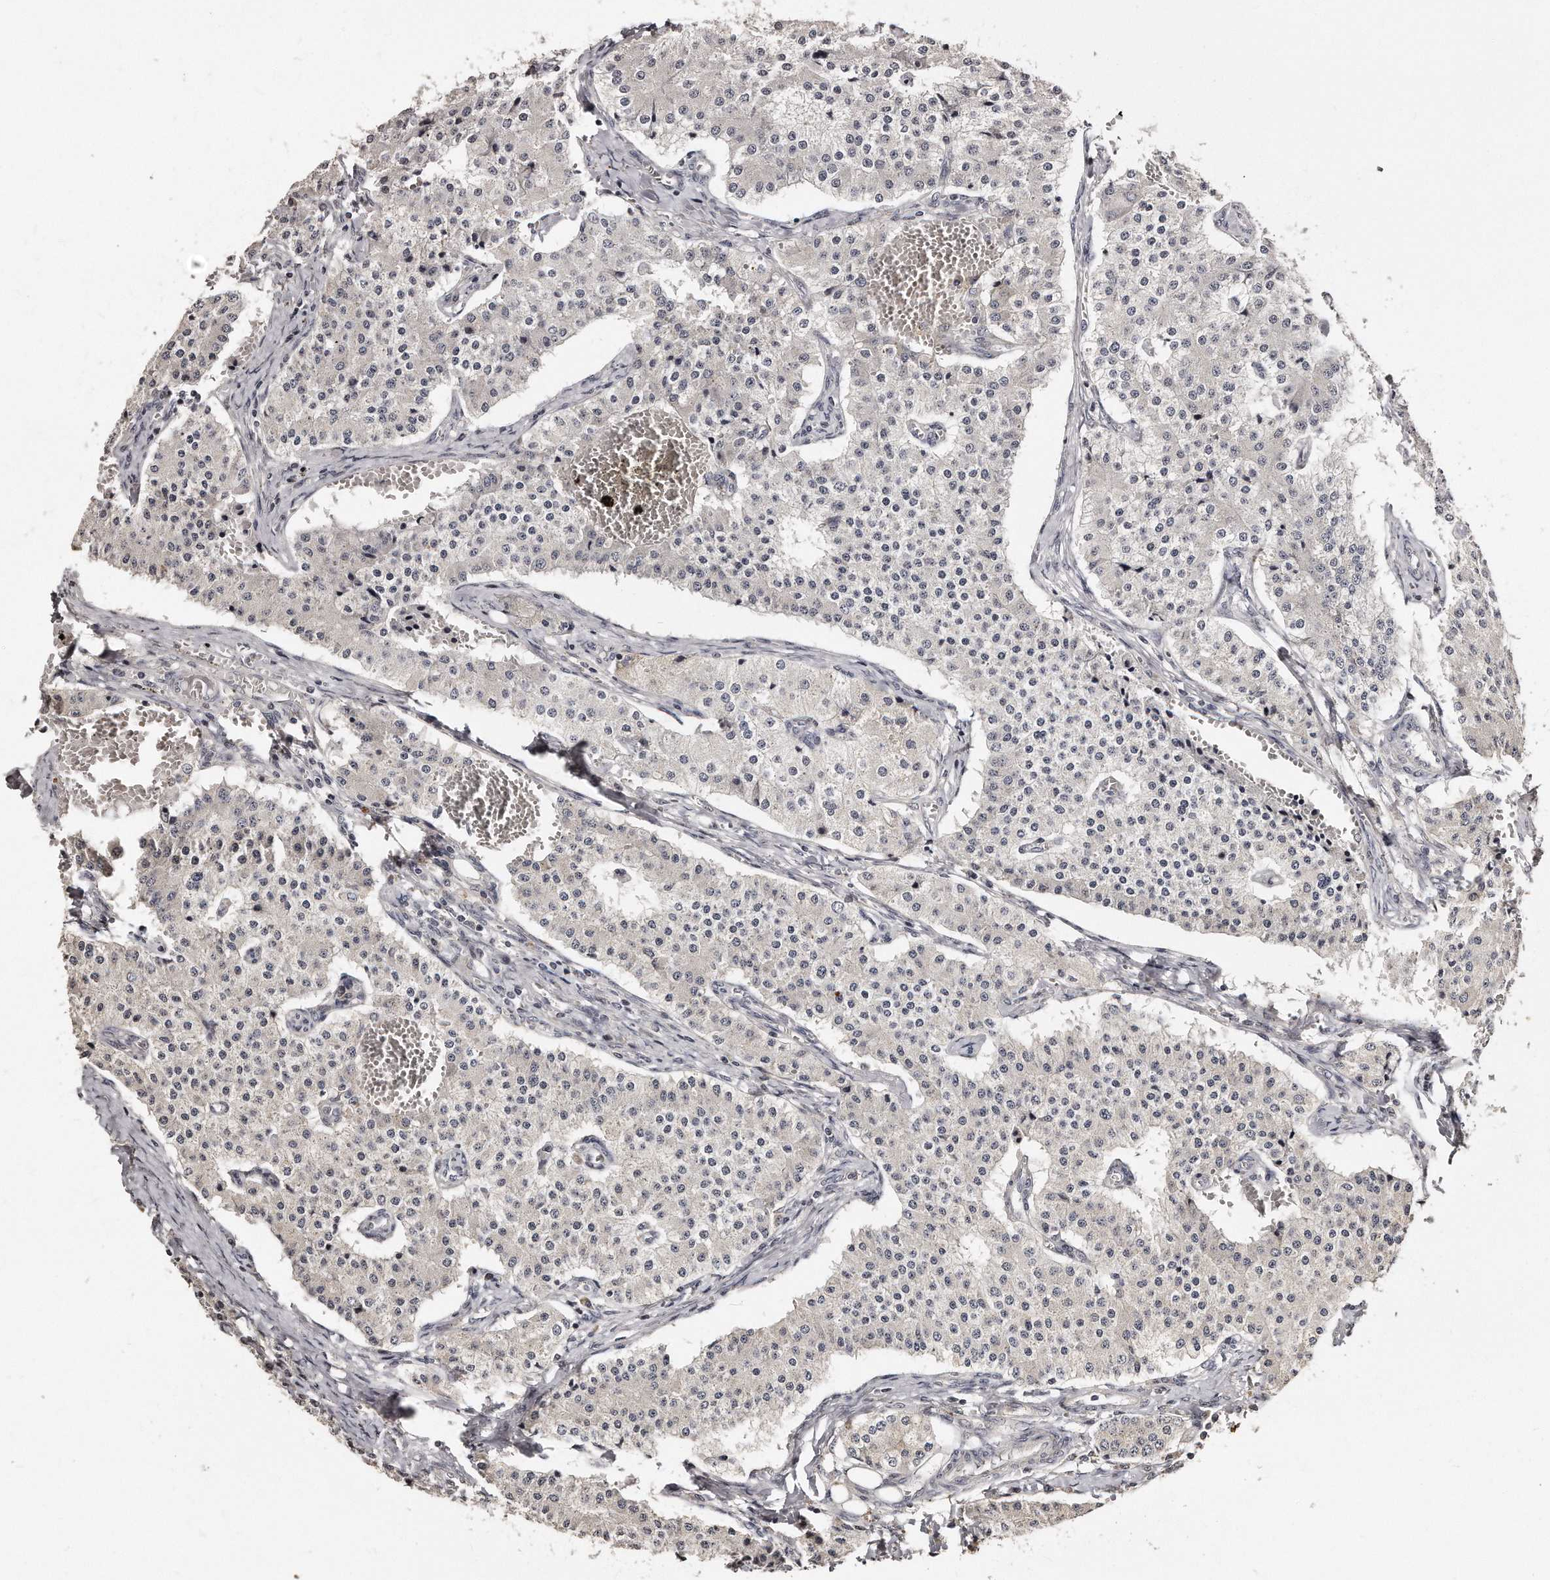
{"staining": {"intensity": "negative", "quantity": "none", "location": "none"}, "tissue": "carcinoid", "cell_type": "Tumor cells", "image_type": "cancer", "snomed": [{"axis": "morphology", "description": "Carcinoid, malignant, NOS"}, {"axis": "topography", "description": "Colon"}], "caption": "Tumor cells are negative for brown protein staining in carcinoid.", "gene": "TSHR", "patient": {"sex": "female", "age": 52}}